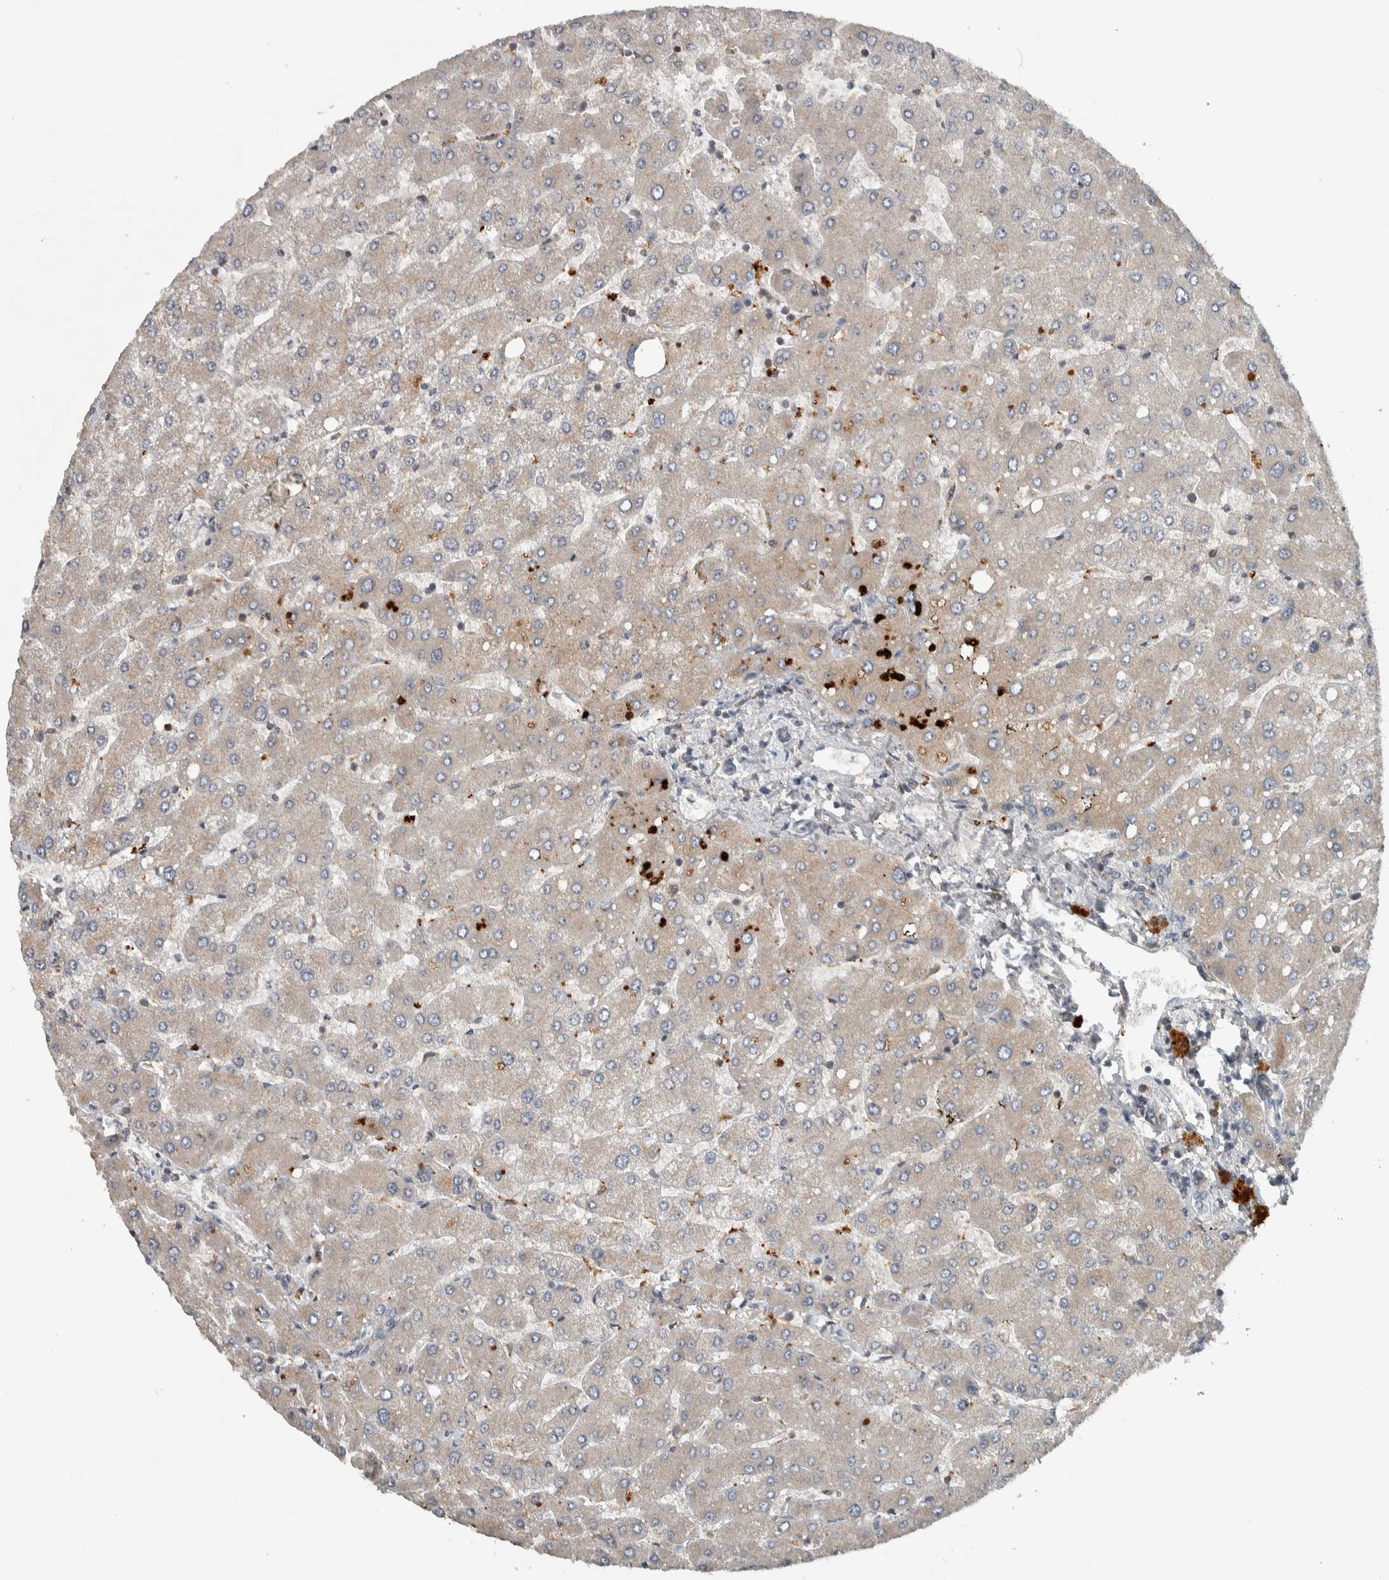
{"staining": {"intensity": "negative", "quantity": "none", "location": "none"}, "tissue": "liver", "cell_type": "Cholangiocytes", "image_type": "normal", "snomed": [{"axis": "morphology", "description": "Normal tissue, NOS"}, {"axis": "topography", "description": "Liver"}], "caption": "A high-resolution histopathology image shows IHC staining of normal liver, which shows no significant staining in cholangiocytes.", "gene": "CLCN2", "patient": {"sex": "male", "age": 55}}